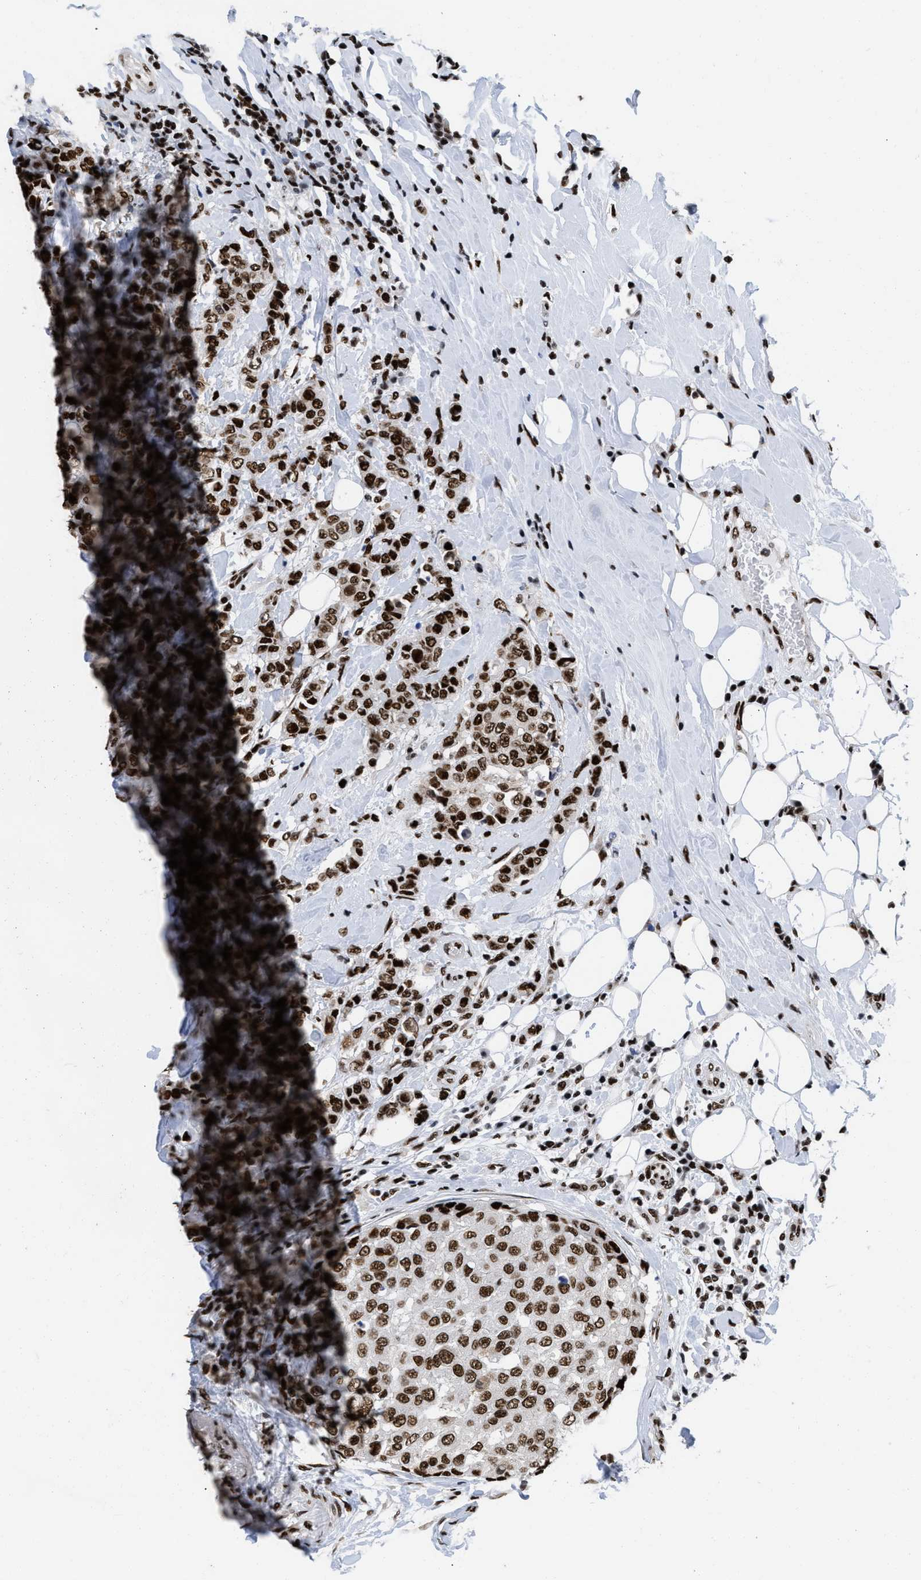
{"staining": {"intensity": "strong", "quantity": ">75%", "location": "nuclear"}, "tissue": "breast cancer", "cell_type": "Tumor cells", "image_type": "cancer", "snomed": [{"axis": "morphology", "description": "Duct carcinoma"}, {"axis": "topography", "description": "Breast"}], "caption": "IHC of human infiltrating ductal carcinoma (breast) demonstrates high levels of strong nuclear positivity in about >75% of tumor cells.", "gene": "CREB1", "patient": {"sex": "female", "age": 27}}